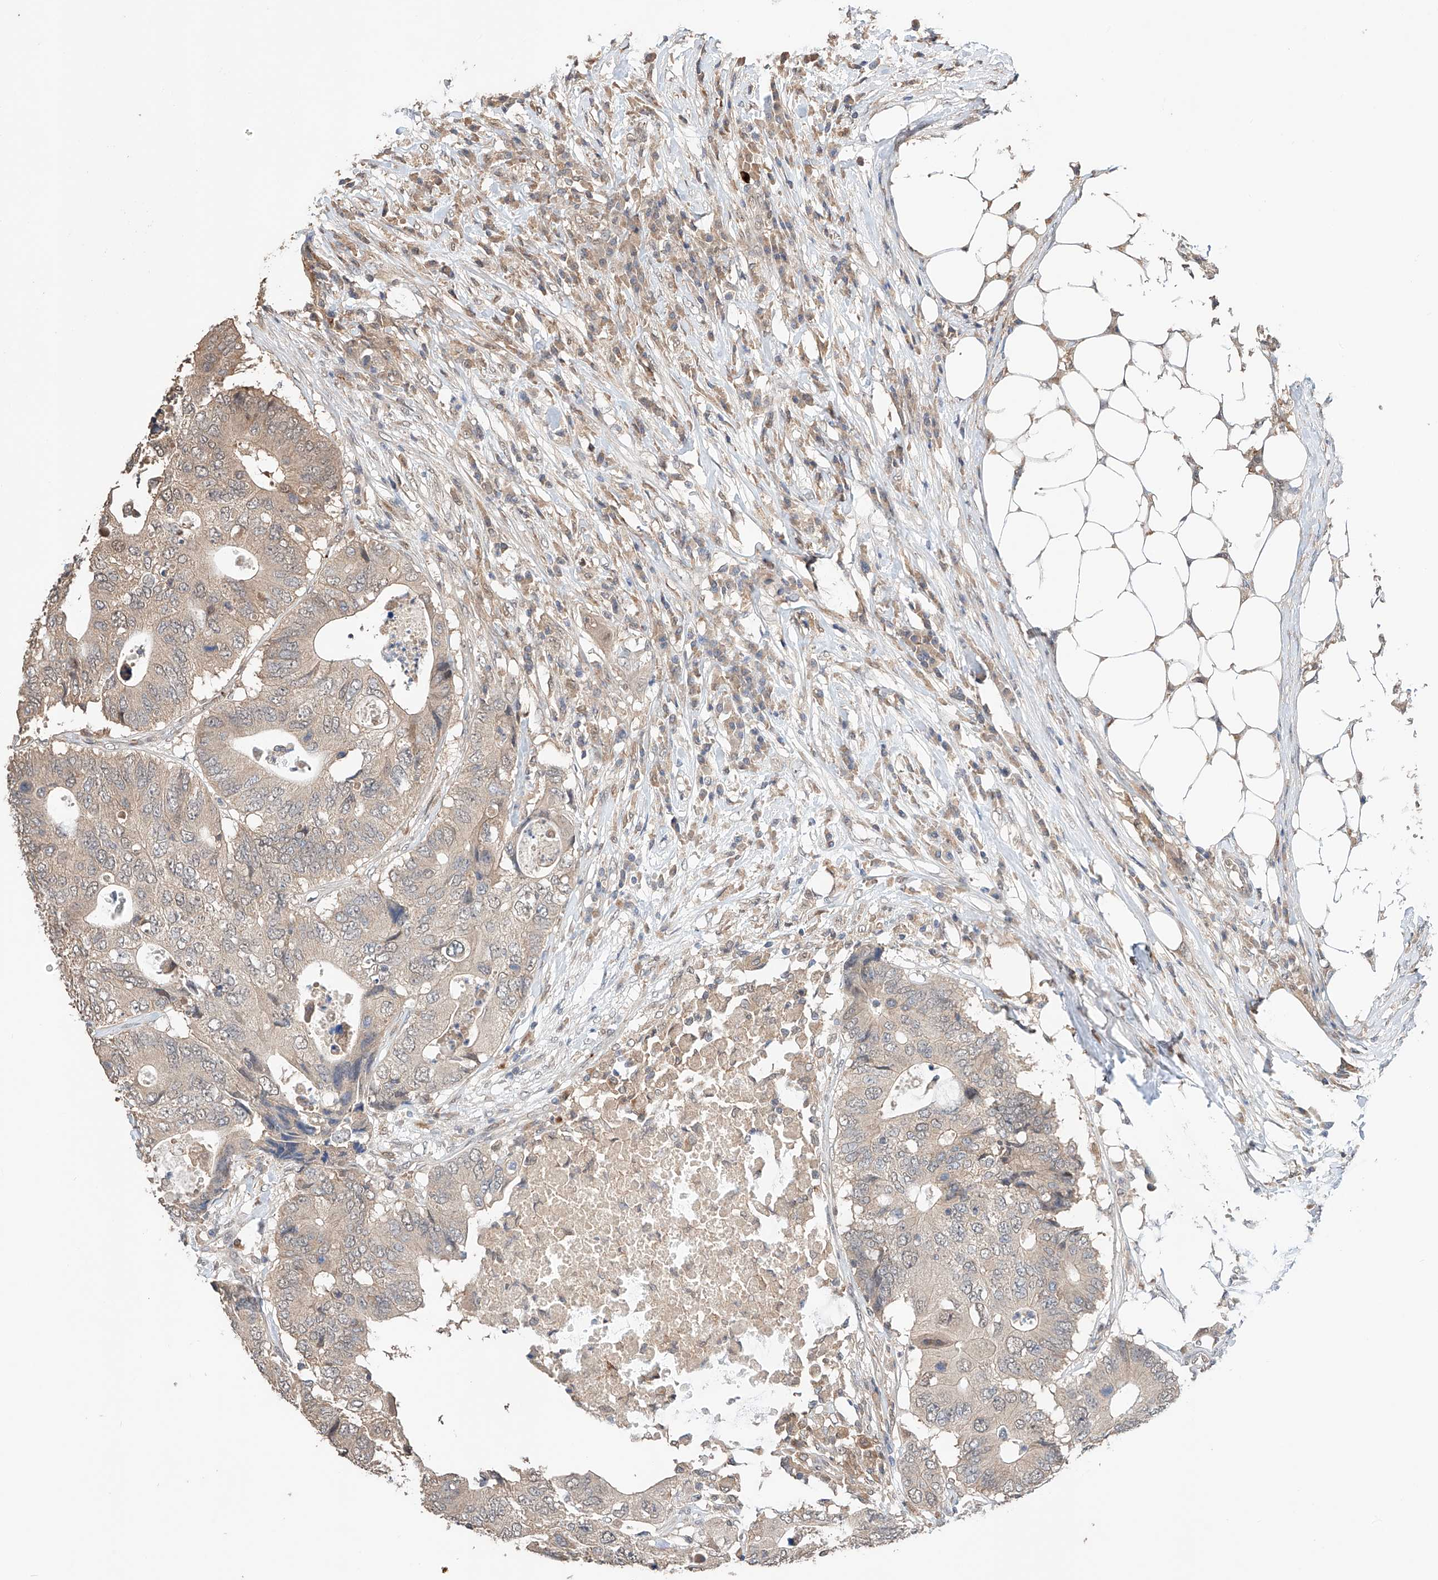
{"staining": {"intensity": "weak", "quantity": "<25%", "location": "cytoplasmic/membranous"}, "tissue": "colorectal cancer", "cell_type": "Tumor cells", "image_type": "cancer", "snomed": [{"axis": "morphology", "description": "Adenocarcinoma, NOS"}, {"axis": "topography", "description": "Colon"}], "caption": "Photomicrograph shows no protein expression in tumor cells of adenocarcinoma (colorectal) tissue.", "gene": "ZFHX2", "patient": {"sex": "male", "age": 71}}